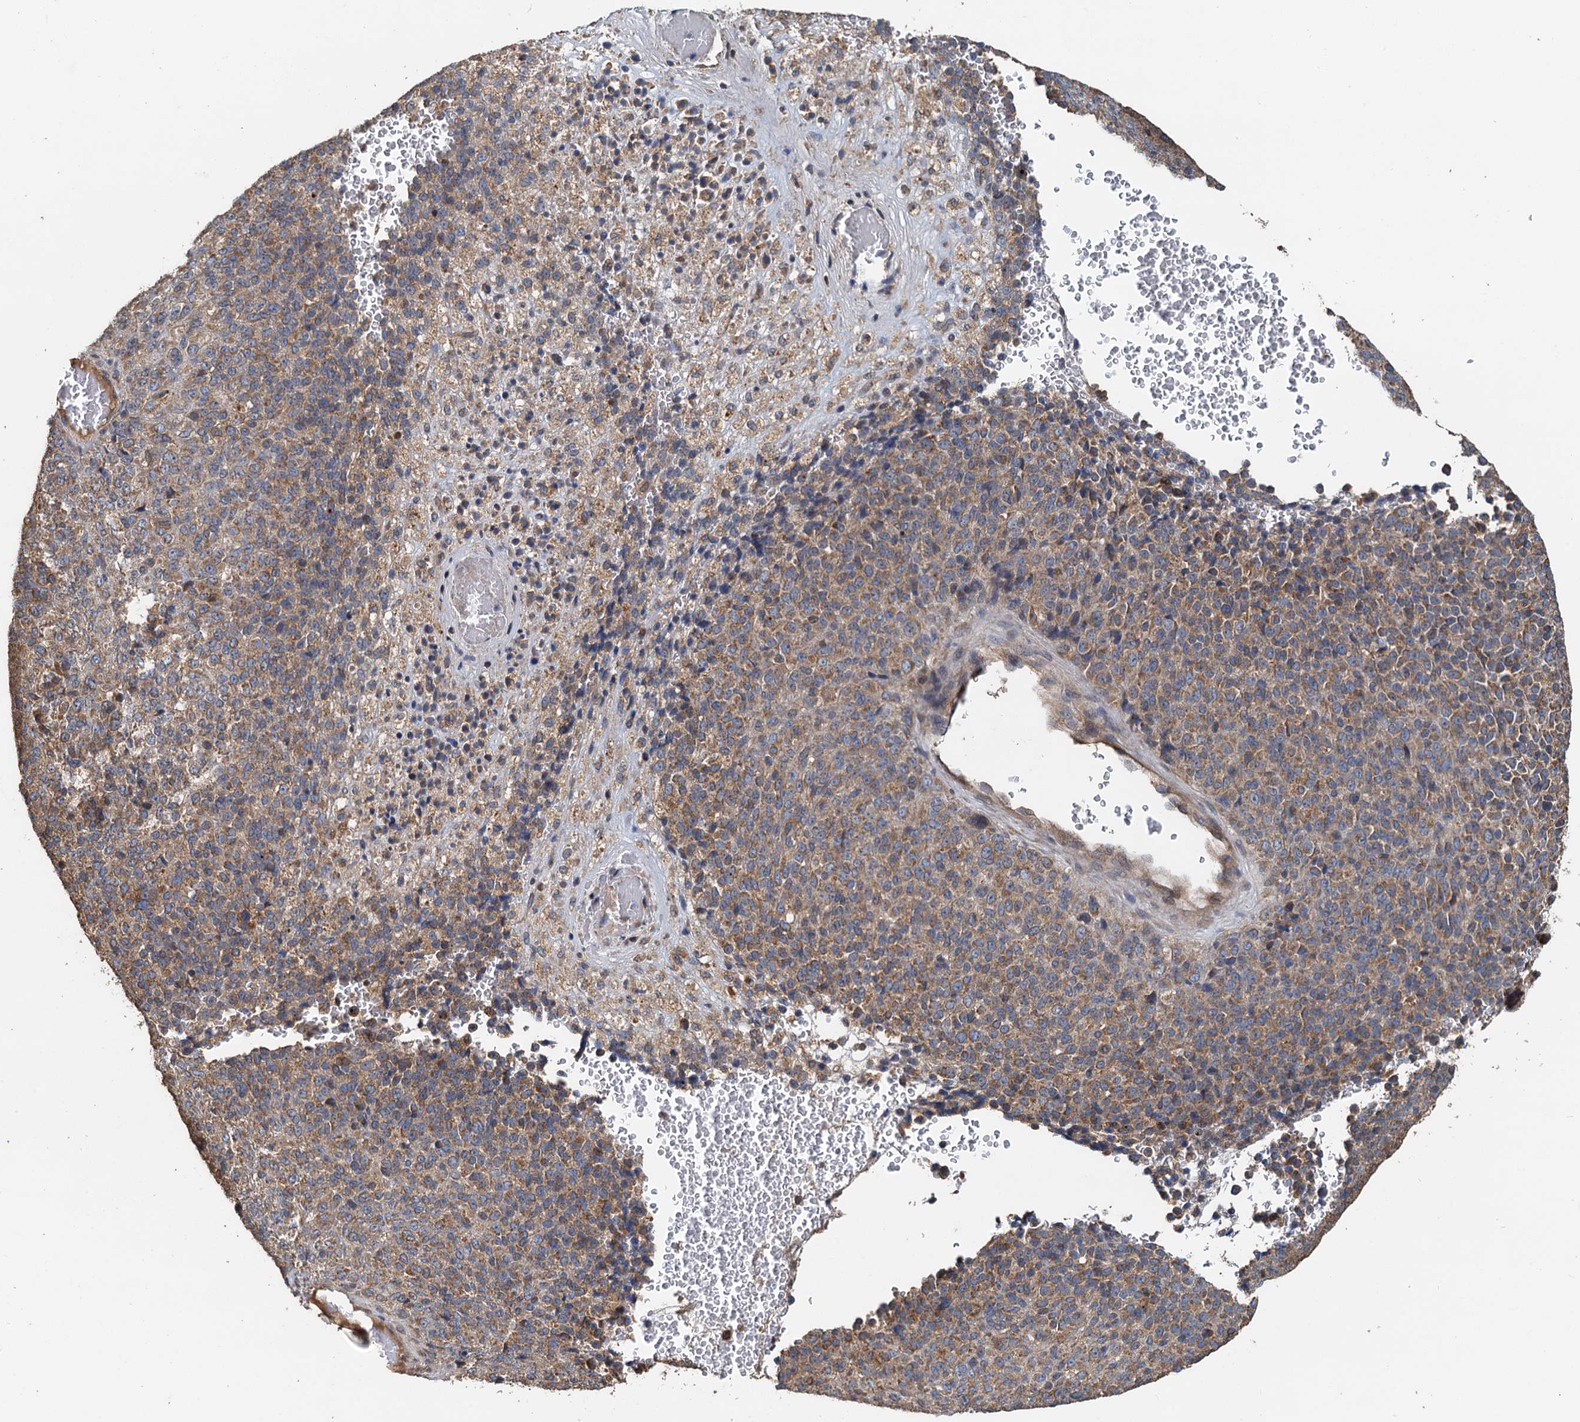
{"staining": {"intensity": "moderate", "quantity": ">75%", "location": "cytoplasmic/membranous"}, "tissue": "melanoma", "cell_type": "Tumor cells", "image_type": "cancer", "snomed": [{"axis": "morphology", "description": "Malignant melanoma, Metastatic site"}, {"axis": "topography", "description": "Brain"}], "caption": "IHC (DAB (3,3'-diaminobenzidine)) staining of melanoma shows moderate cytoplasmic/membranous protein positivity in about >75% of tumor cells. The staining was performed using DAB (3,3'-diaminobenzidine), with brown indicating positive protein expression. Nuclei are stained blue with hematoxylin.", "gene": "HYI", "patient": {"sex": "female", "age": 56}}